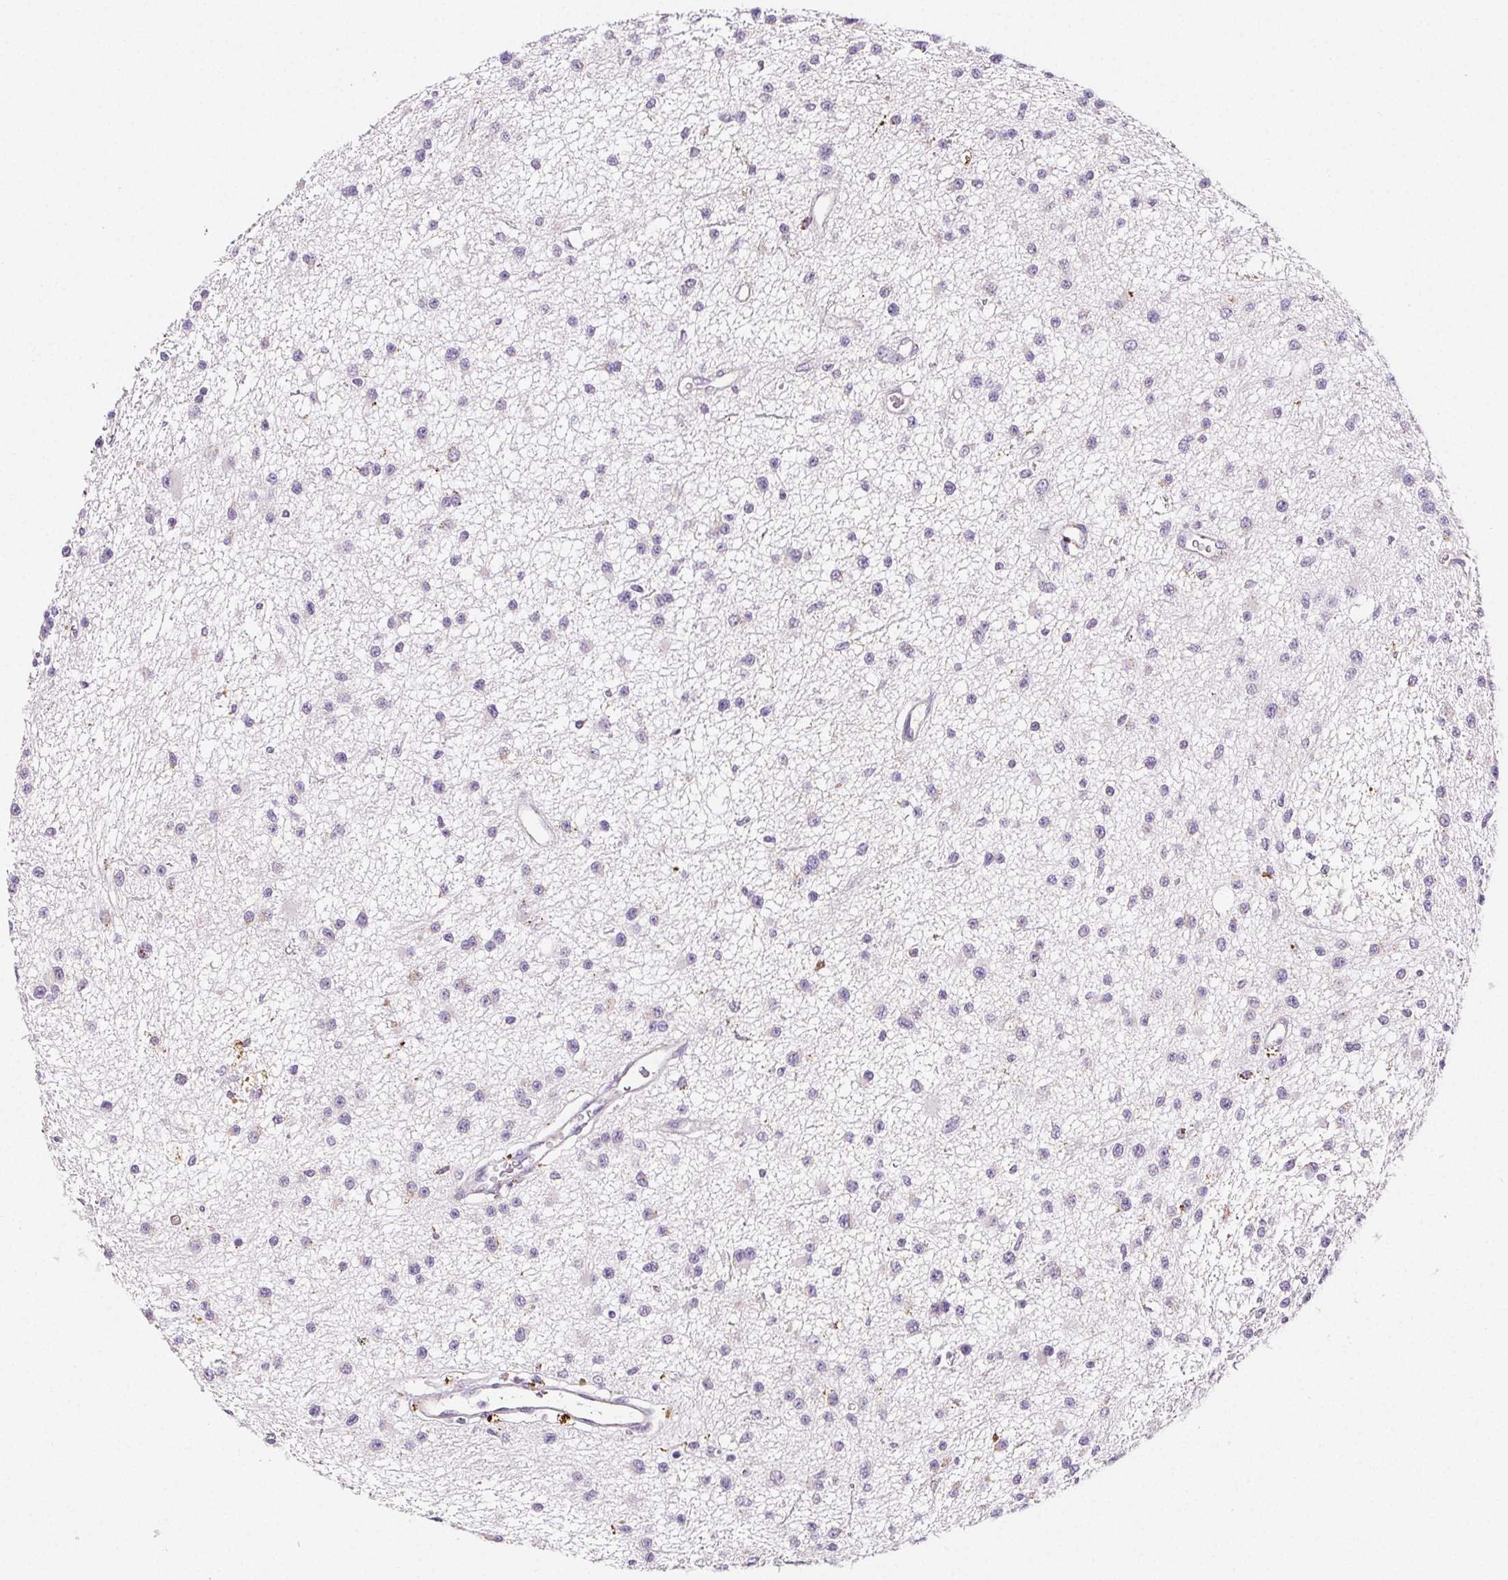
{"staining": {"intensity": "negative", "quantity": "none", "location": "none"}, "tissue": "glioma", "cell_type": "Tumor cells", "image_type": "cancer", "snomed": [{"axis": "morphology", "description": "Glioma, malignant, Low grade"}, {"axis": "topography", "description": "Brain"}], "caption": "An immunohistochemistry histopathology image of malignant glioma (low-grade) is shown. There is no staining in tumor cells of malignant glioma (low-grade).", "gene": "LIPA", "patient": {"sex": "male", "age": 43}}